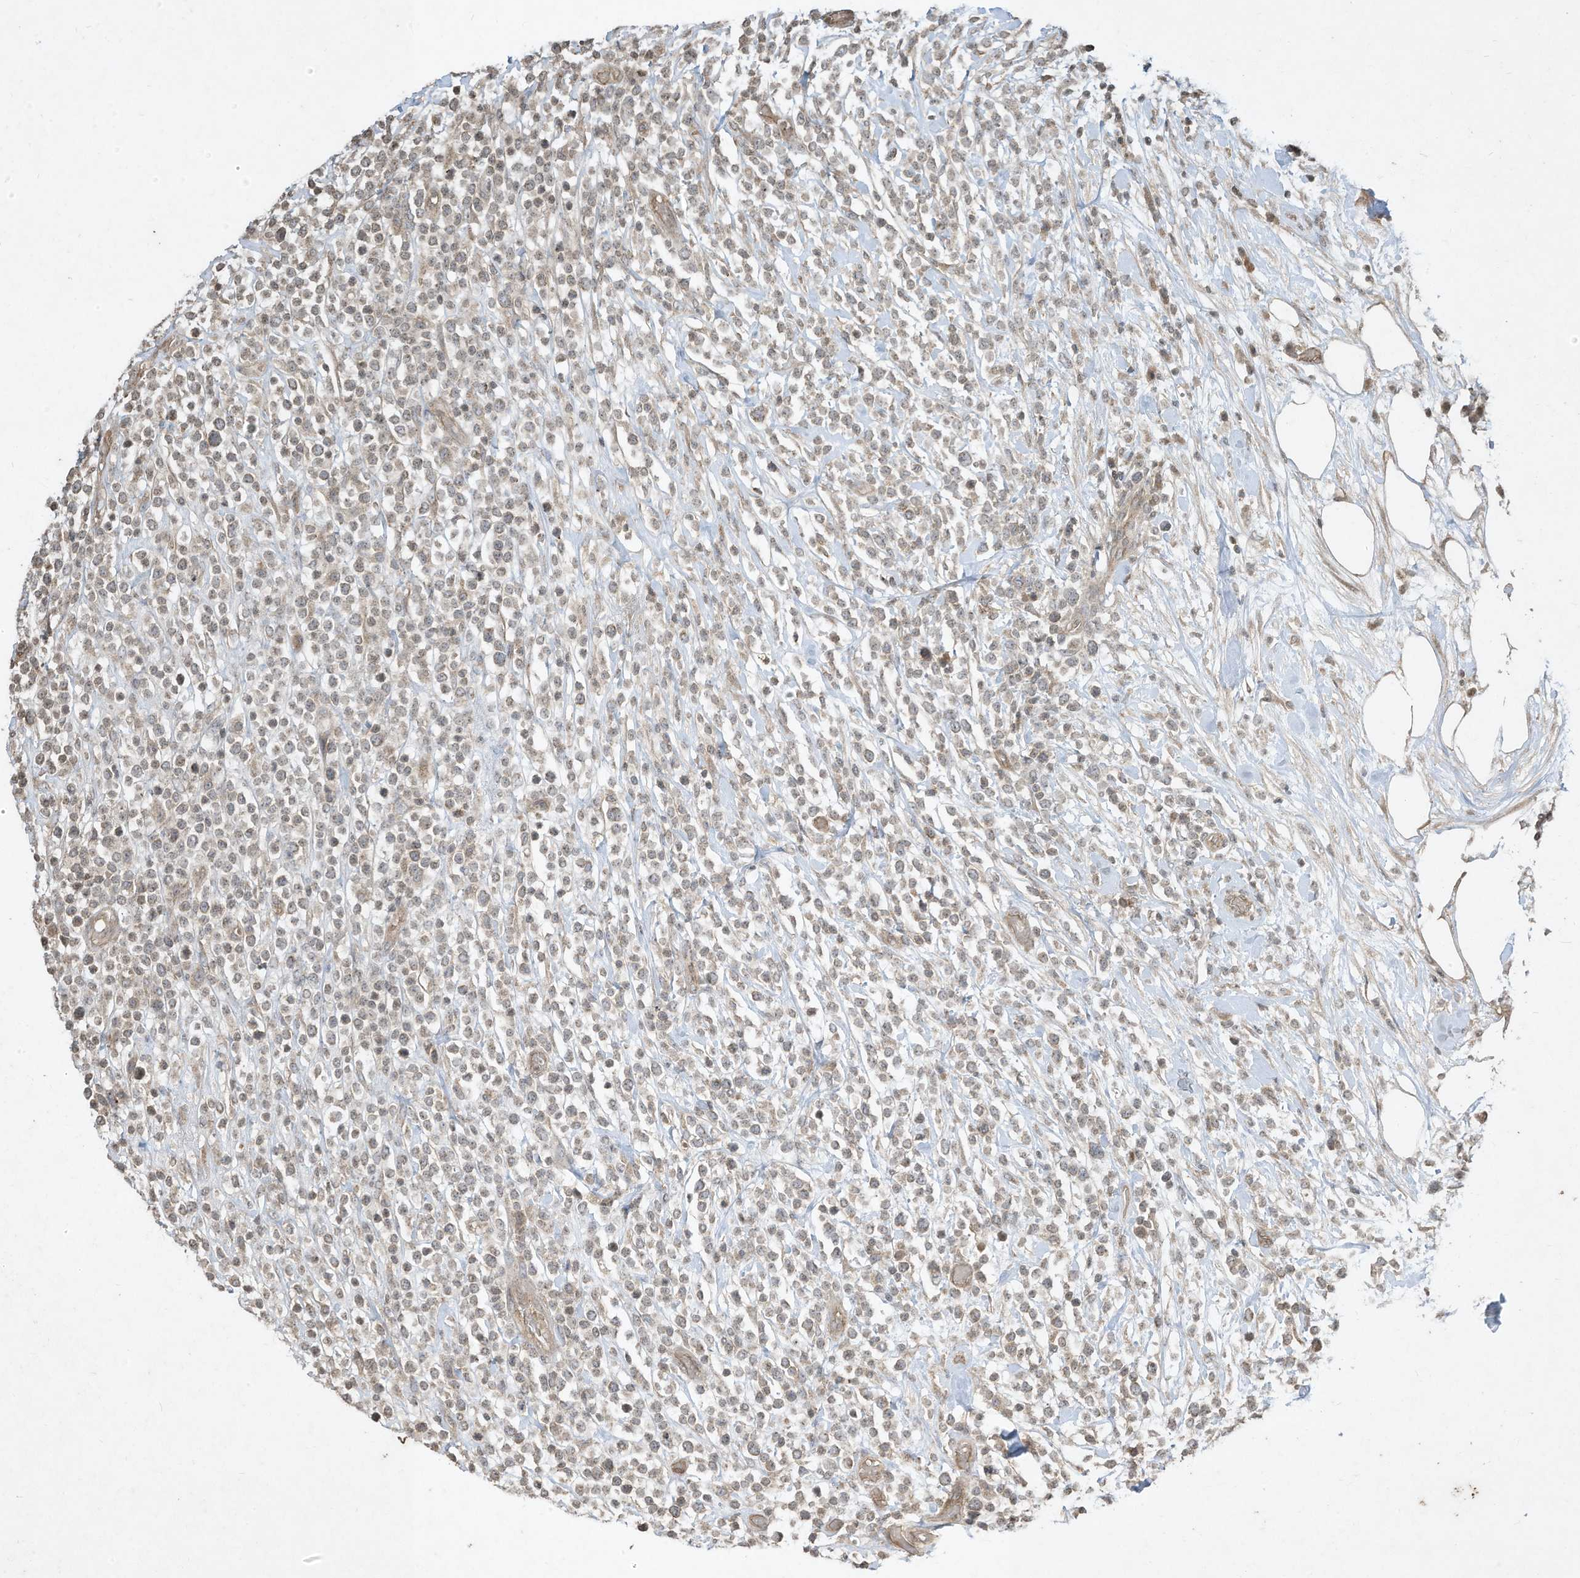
{"staining": {"intensity": "weak", "quantity": "25%-75%", "location": "nuclear"}, "tissue": "lymphoma", "cell_type": "Tumor cells", "image_type": "cancer", "snomed": [{"axis": "morphology", "description": "Malignant lymphoma, non-Hodgkin's type, High grade"}, {"axis": "topography", "description": "Colon"}], "caption": "Weak nuclear staining for a protein is appreciated in about 25%-75% of tumor cells of malignant lymphoma, non-Hodgkin's type (high-grade) using immunohistochemistry.", "gene": "MATN2", "patient": {"sex": "female", "age": 53}}